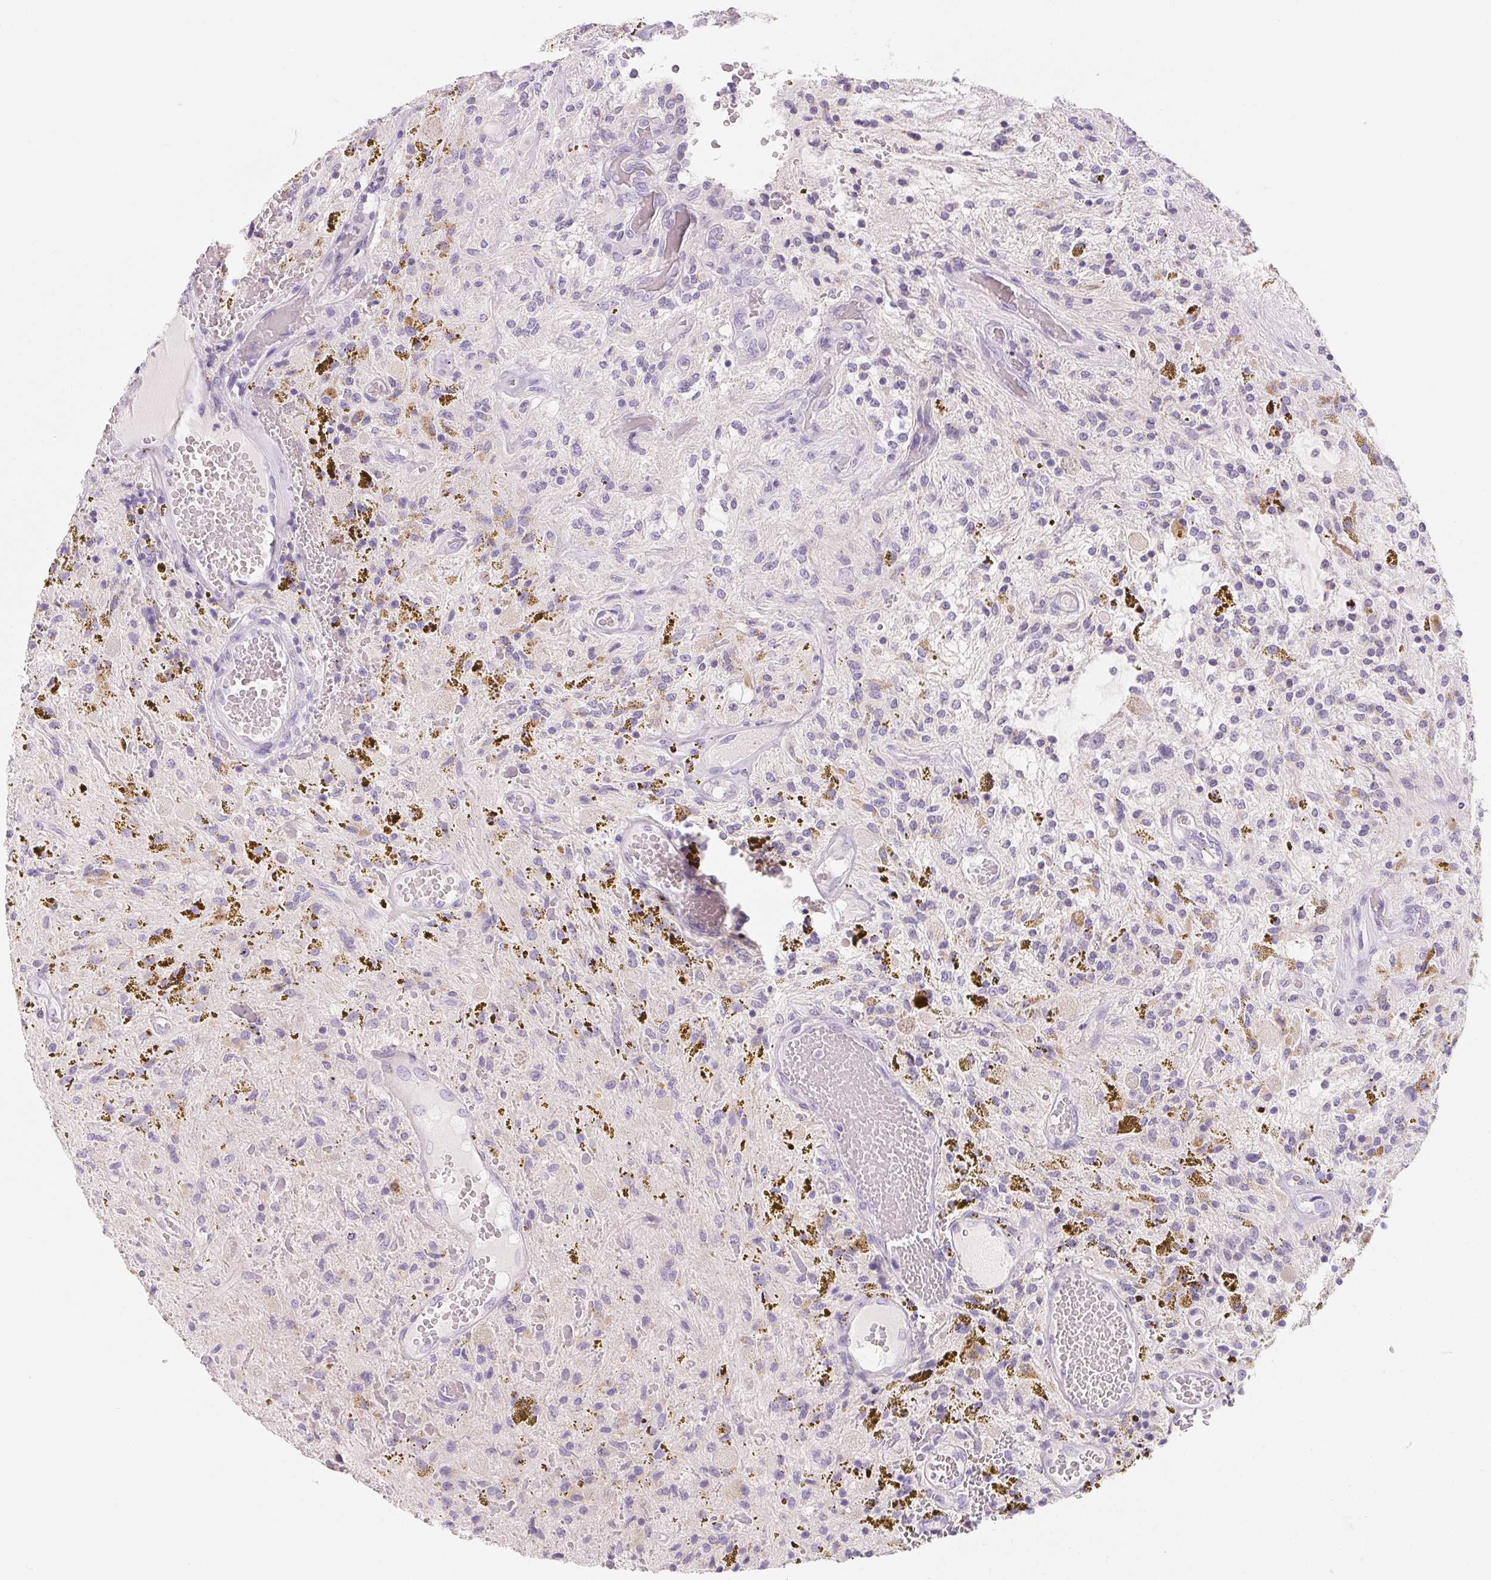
{"staining": {"intensity": "negative", "quantity": "none", "location": "none"}, "tissue": "glioma", "cell_type": "Tumor cells", "image_type": "cancer", "snomed": [{"axis": "morphology", "description": "Glioma, malignant, Low grade"}, {"axis": "topography", "description": "Cerebellum"}], "caption": "Protein analysis of malignant glioma (low-grade) exhibits no significant expression in tumor cells.", "gene": "SPACA5B", "patient": {"sex": "female", "age": 14}}